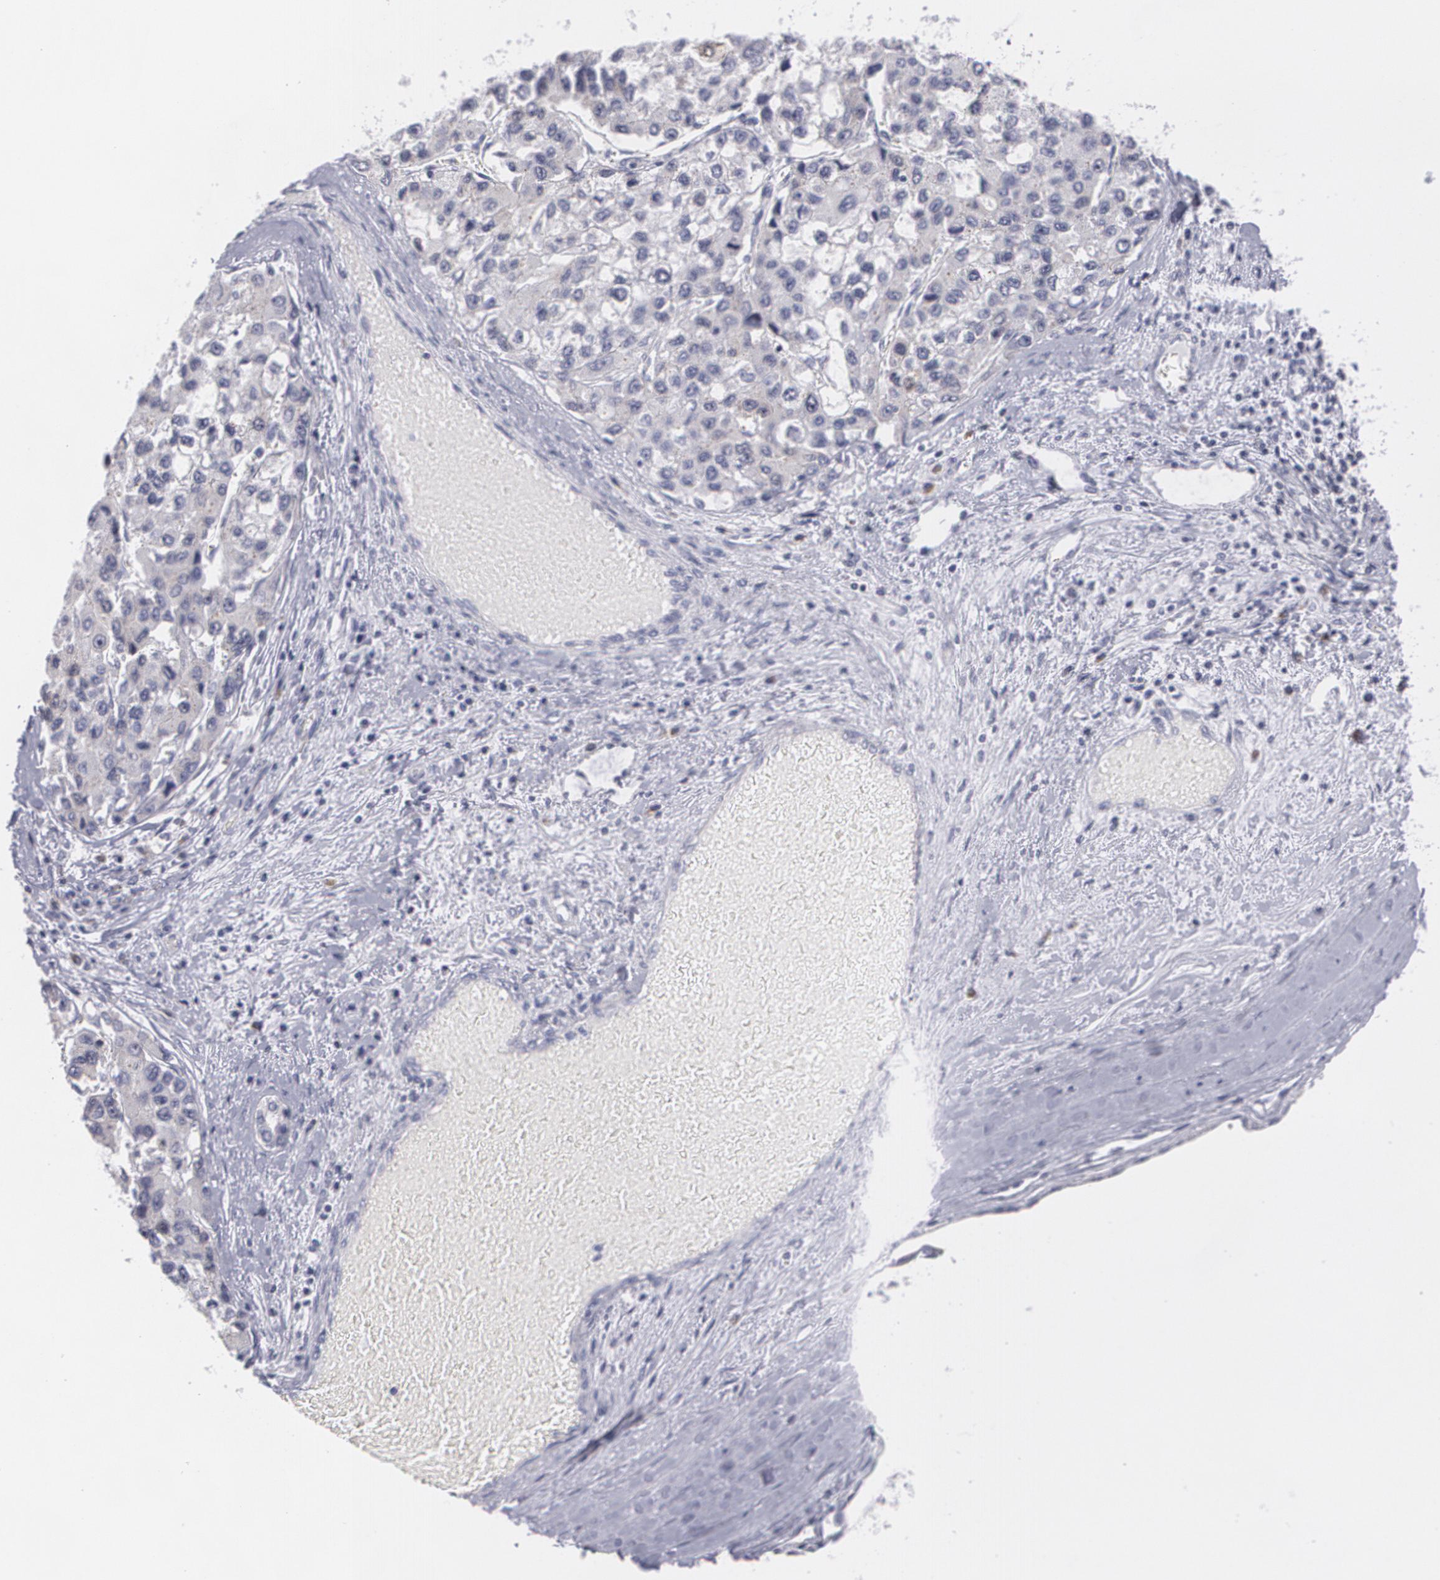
{"staining": {"intensity": "weak", "quantity": "<25%", "location": "cytoplasmic/membranous"}, "tissue": "liver cancer", "cell_type": "Tumor cells", "image_type": "cancer", "snomed": [{"axis": "morphology", "description": "Carcinoma, Hepatocellular, NOS"}, {"axis": "topography", "description": "Liver"}], "caption": "Immunohistochemical staining of liver cancer displays no significant positivity in tumor cells. (Brightfield microscopy of DAB immunohistochemistry at high magnification).", "gene": "MBNL3", "patient": {"sex": "female", "age": 66}}